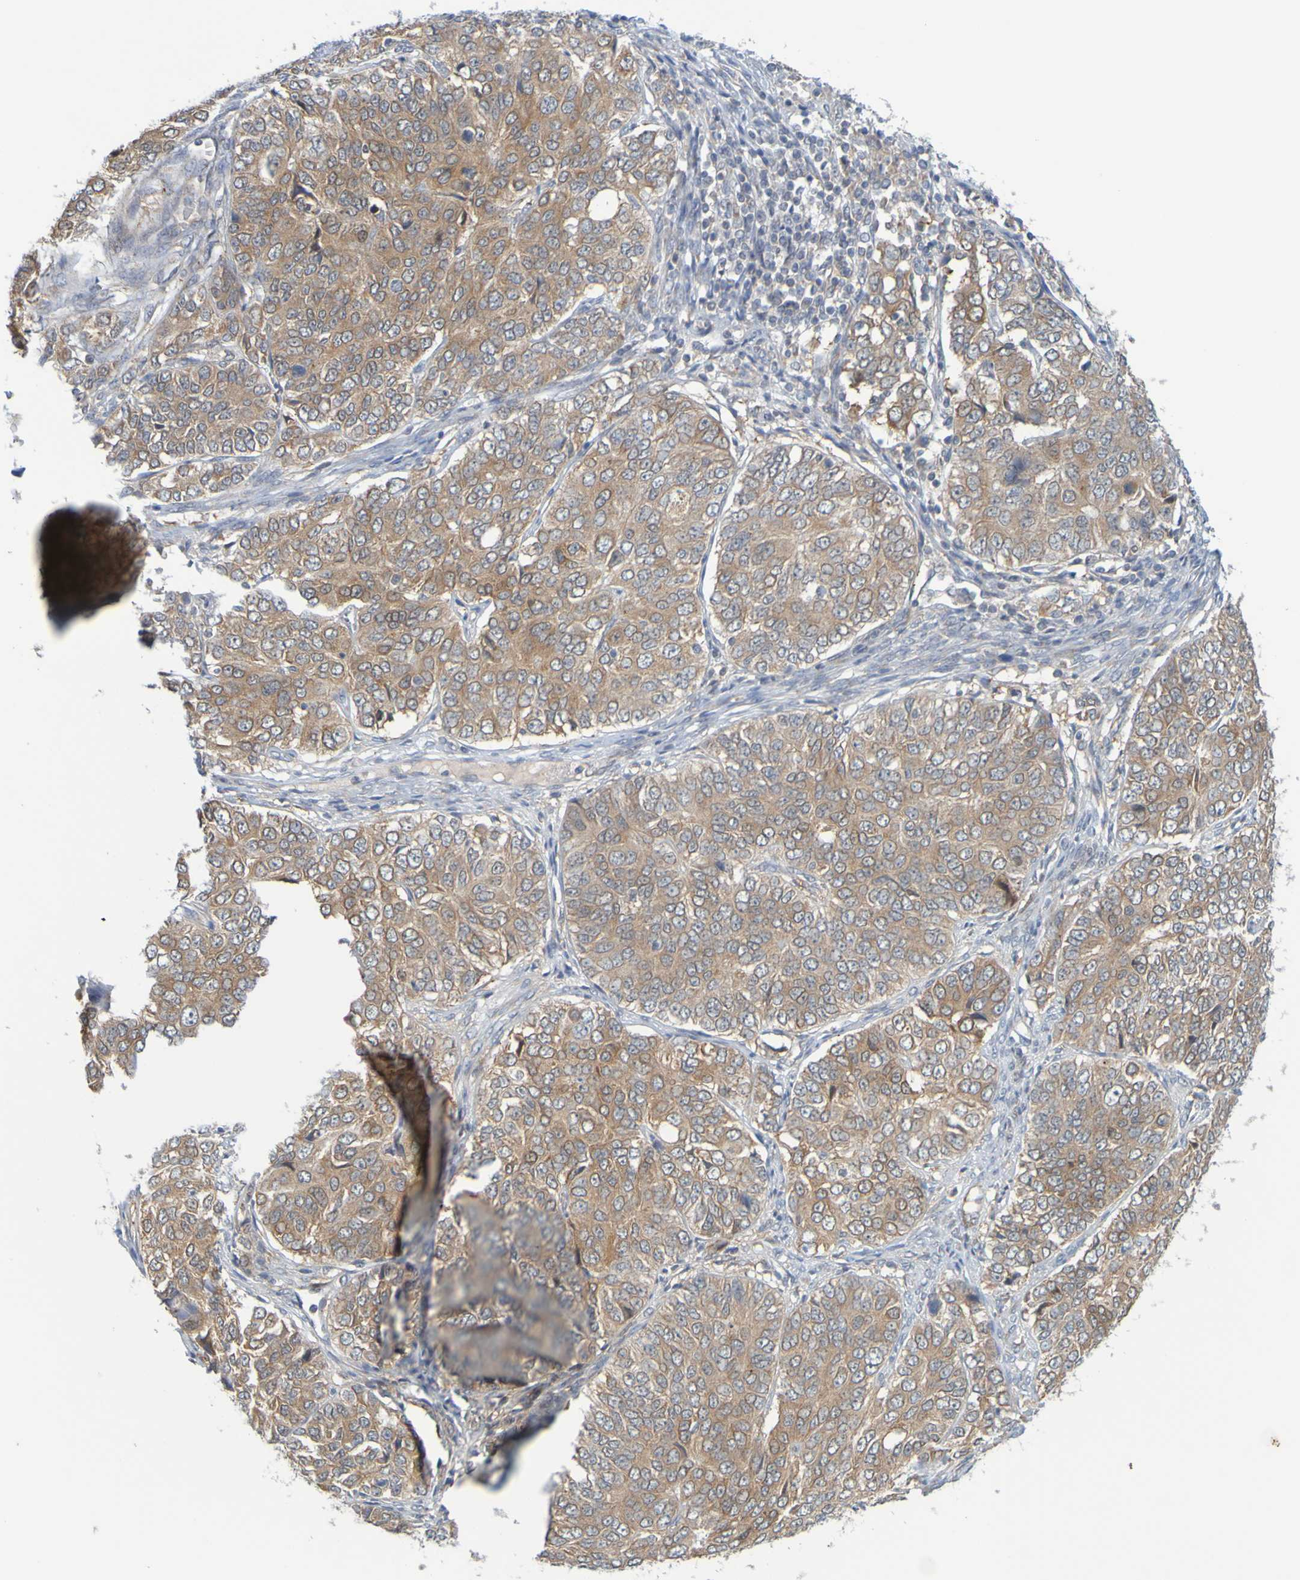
{"staining": {"intensity": "moderate", "quantity": ">75%", "location": "cytoplasmic/membranous"}, "tissue": "ovarian cancer", "cell_type": "Tumor cells", "image_type": "cancer", "snomed": [{"axis": "morphology", "description": "Carcinoma, endometroid"}, {"axis": "topography", "description": "Ovary"}], "caption": "DAB immunohistochemical staining of human ovarian cancer (endometroid carcinoma) demonstrates moderate cytoplasmic/membranous protein positivity in approximately >75% of tumor cells.", "gene": "MOGS", "patient": {"sex": "female", "age": 51}}